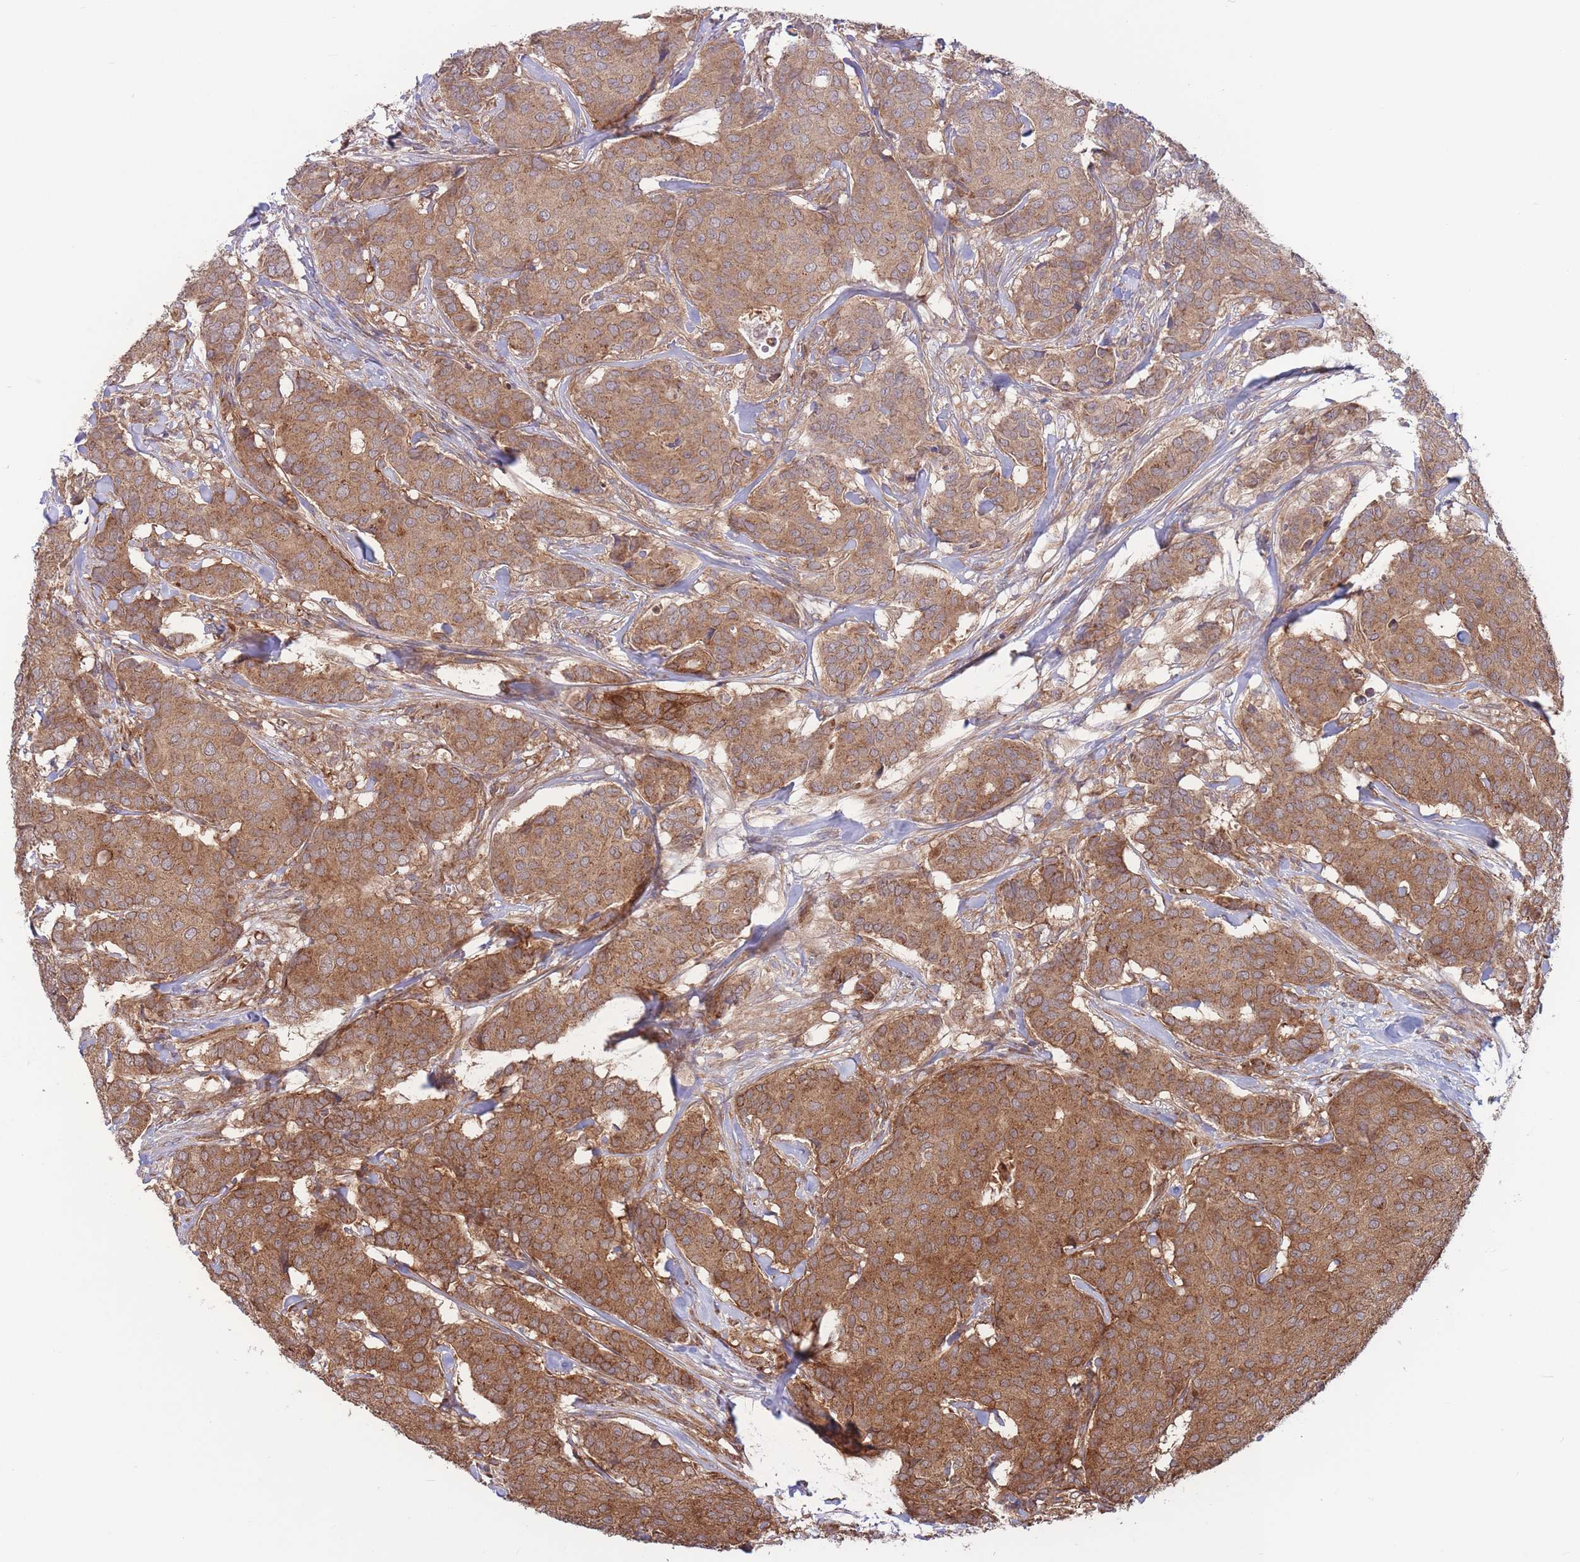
{"staining": {"intensity": "moderate", "quantity": "25%-75%", "location": "cytoplasmic/membranous"}, "tissue": "breast cancer", "cell_type": "Tumor cells", "image_type": "cancer", "snomed": [{"axis": "morphology", "description": "Duct carcinoma"}, {"axis": "topography", "description": "Breast"}], "caption": "DAB immunohistochemical staining of breast cancer shows moderate cytoplasmic/membranous protein expression in approximately 25%-75% of tumor cells.", "gene": "ALS2CL", "patient": {"sex": "female", "age": 75}}